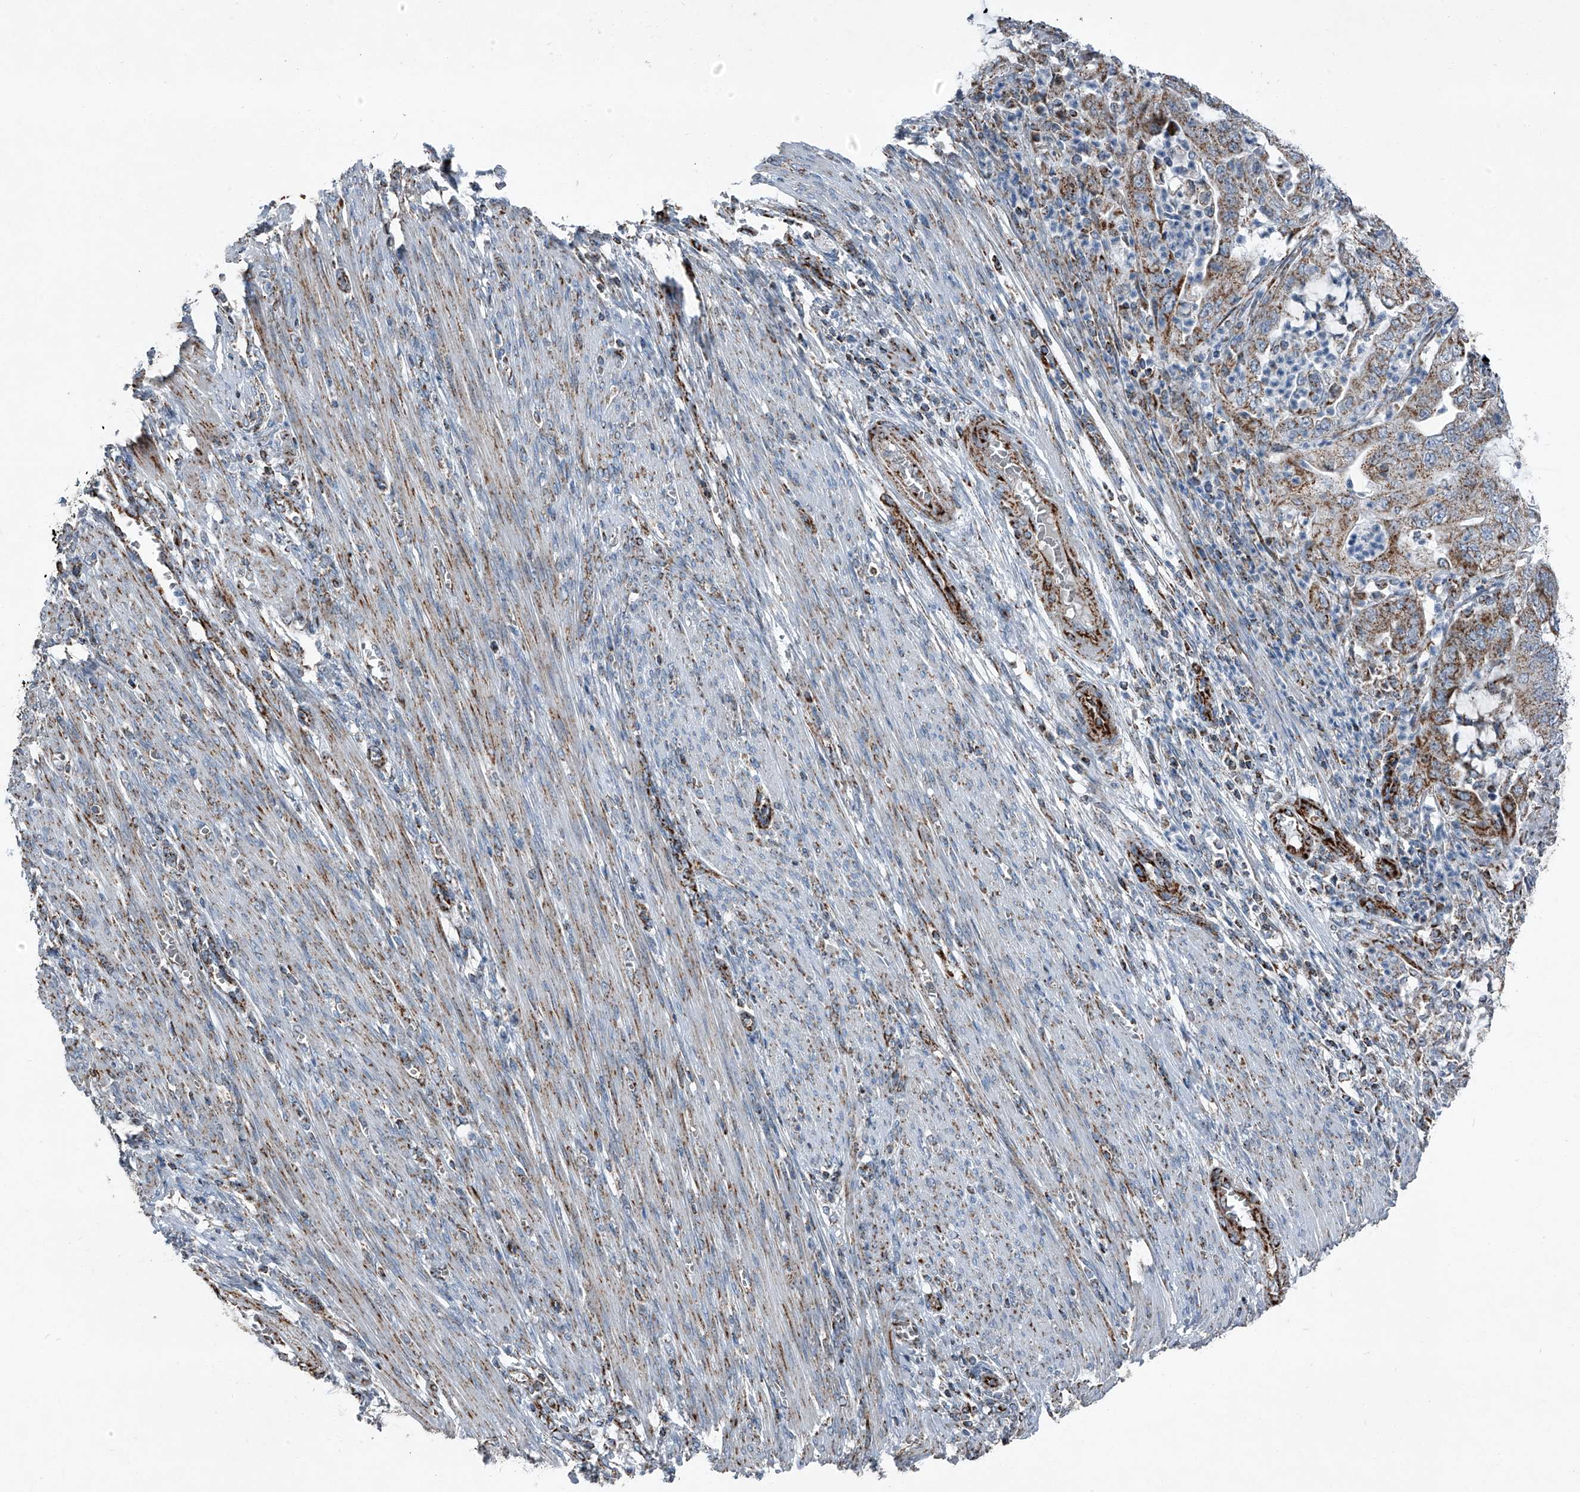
{"staining": {"intensity": "moderate", "quantity": ">75%", "location": "cytoplasmic/membranous"}, "tissue": "endometrial cancer", "cell_type": "Tumor cells", "image_type": "cancer", "snomed": [{"axis": "morphology", "description": "Adenocarcinoma, NOS"}, {"axis": "topography", "description": "Endometrium"}], "caption": "Human endometrial adenocarcinoma stained for a protein (brown) reveals moderate cytoplasmic/membranous positive positivity in approximately >75% of tumor cells.", "gene": "CHRNA7", "patient": {"sex": "female", "age": 51}}